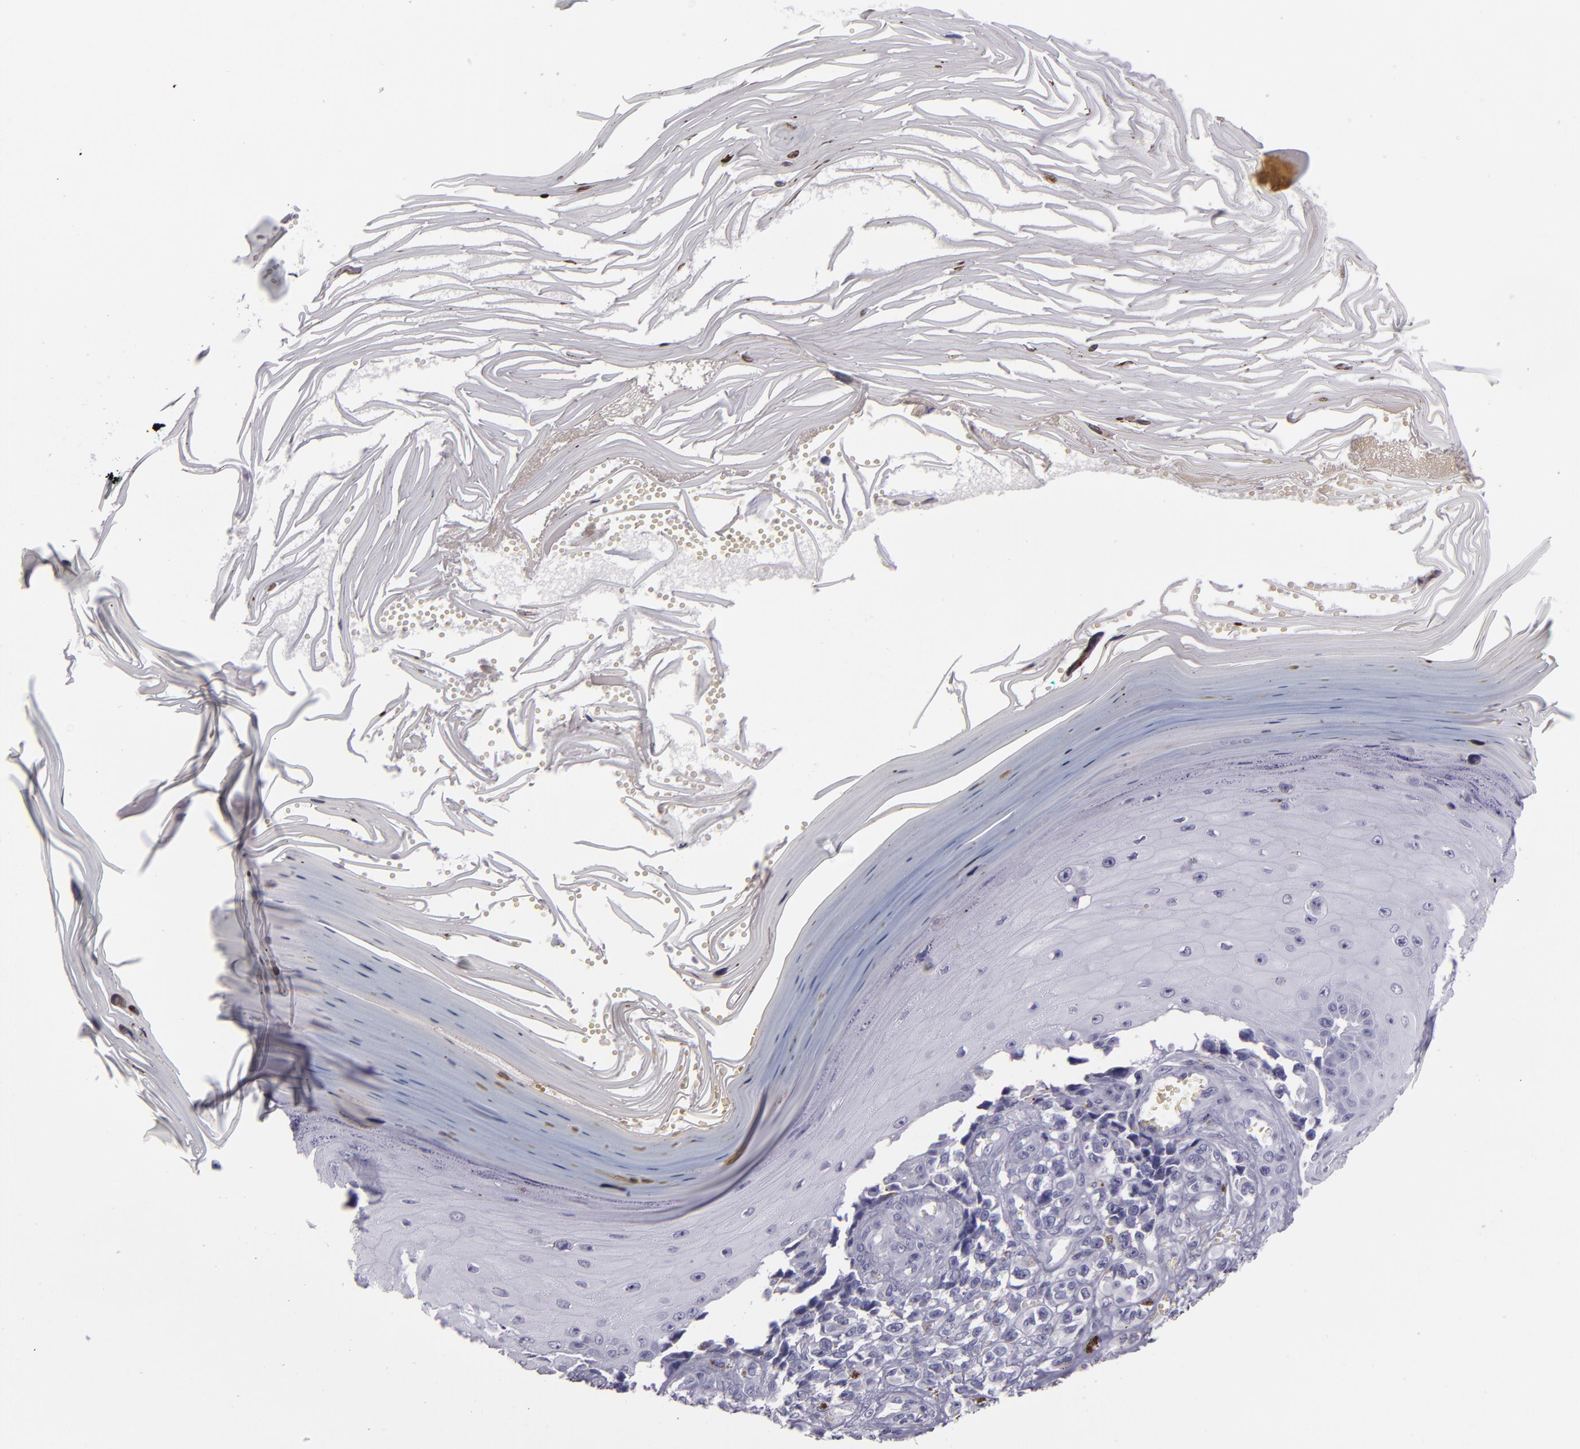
{"staining": {"intensity": "negative", "quantity": "none", "location": "none"}, "tissue": "melanoma", "cell_type": "Tumor cells", "image_type": "cancer", "snomed": [{"axis": "morphology", "description": "Malignant melanoma, NOS"}, {"axis": "topography", "description": "Skin"}], "caption": "The image displays no staining of tumor cells in malignant melanoma.", "gene": "CR2", "patient": {"sex": "female", "age": 82}}